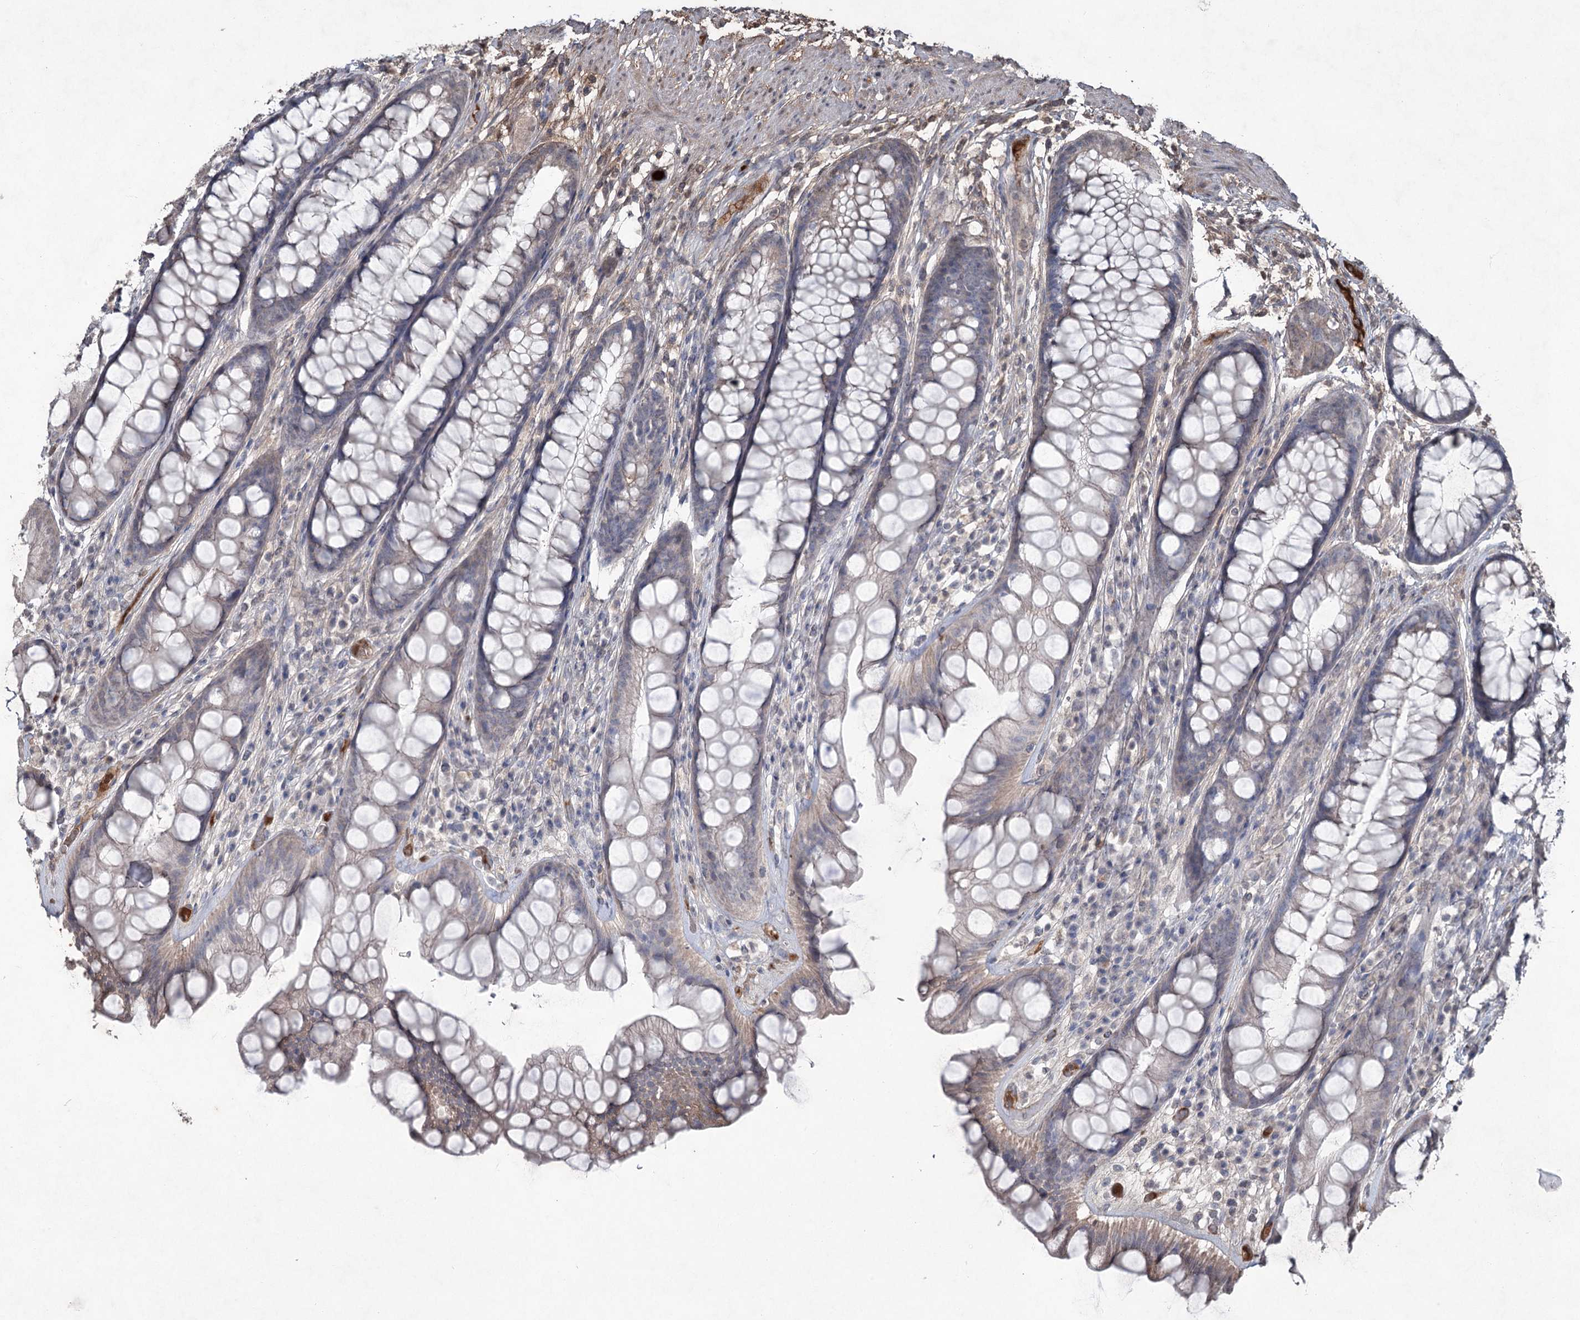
{"staining": {"intensity": "weak", "quantity": "25%-75%", "location": "cytoplasmic/membranous"}, "tissue": "rectum", "cell_type": "Glandular cells", "image_type": "normal", "snomed": [{"axis": "morphology", "description": "Normal tissue, NOS"}, {"axis": "topography", "description": "Rectum"}], "caption": "Immunohistochemical staining of normal human rectum exhibits weak cytoplasmic/membranous protein positivity in about 25%-75% of glandular cells.", "gene": "PGLYRP2", "patient": {"sex": "male", "age": 74}}